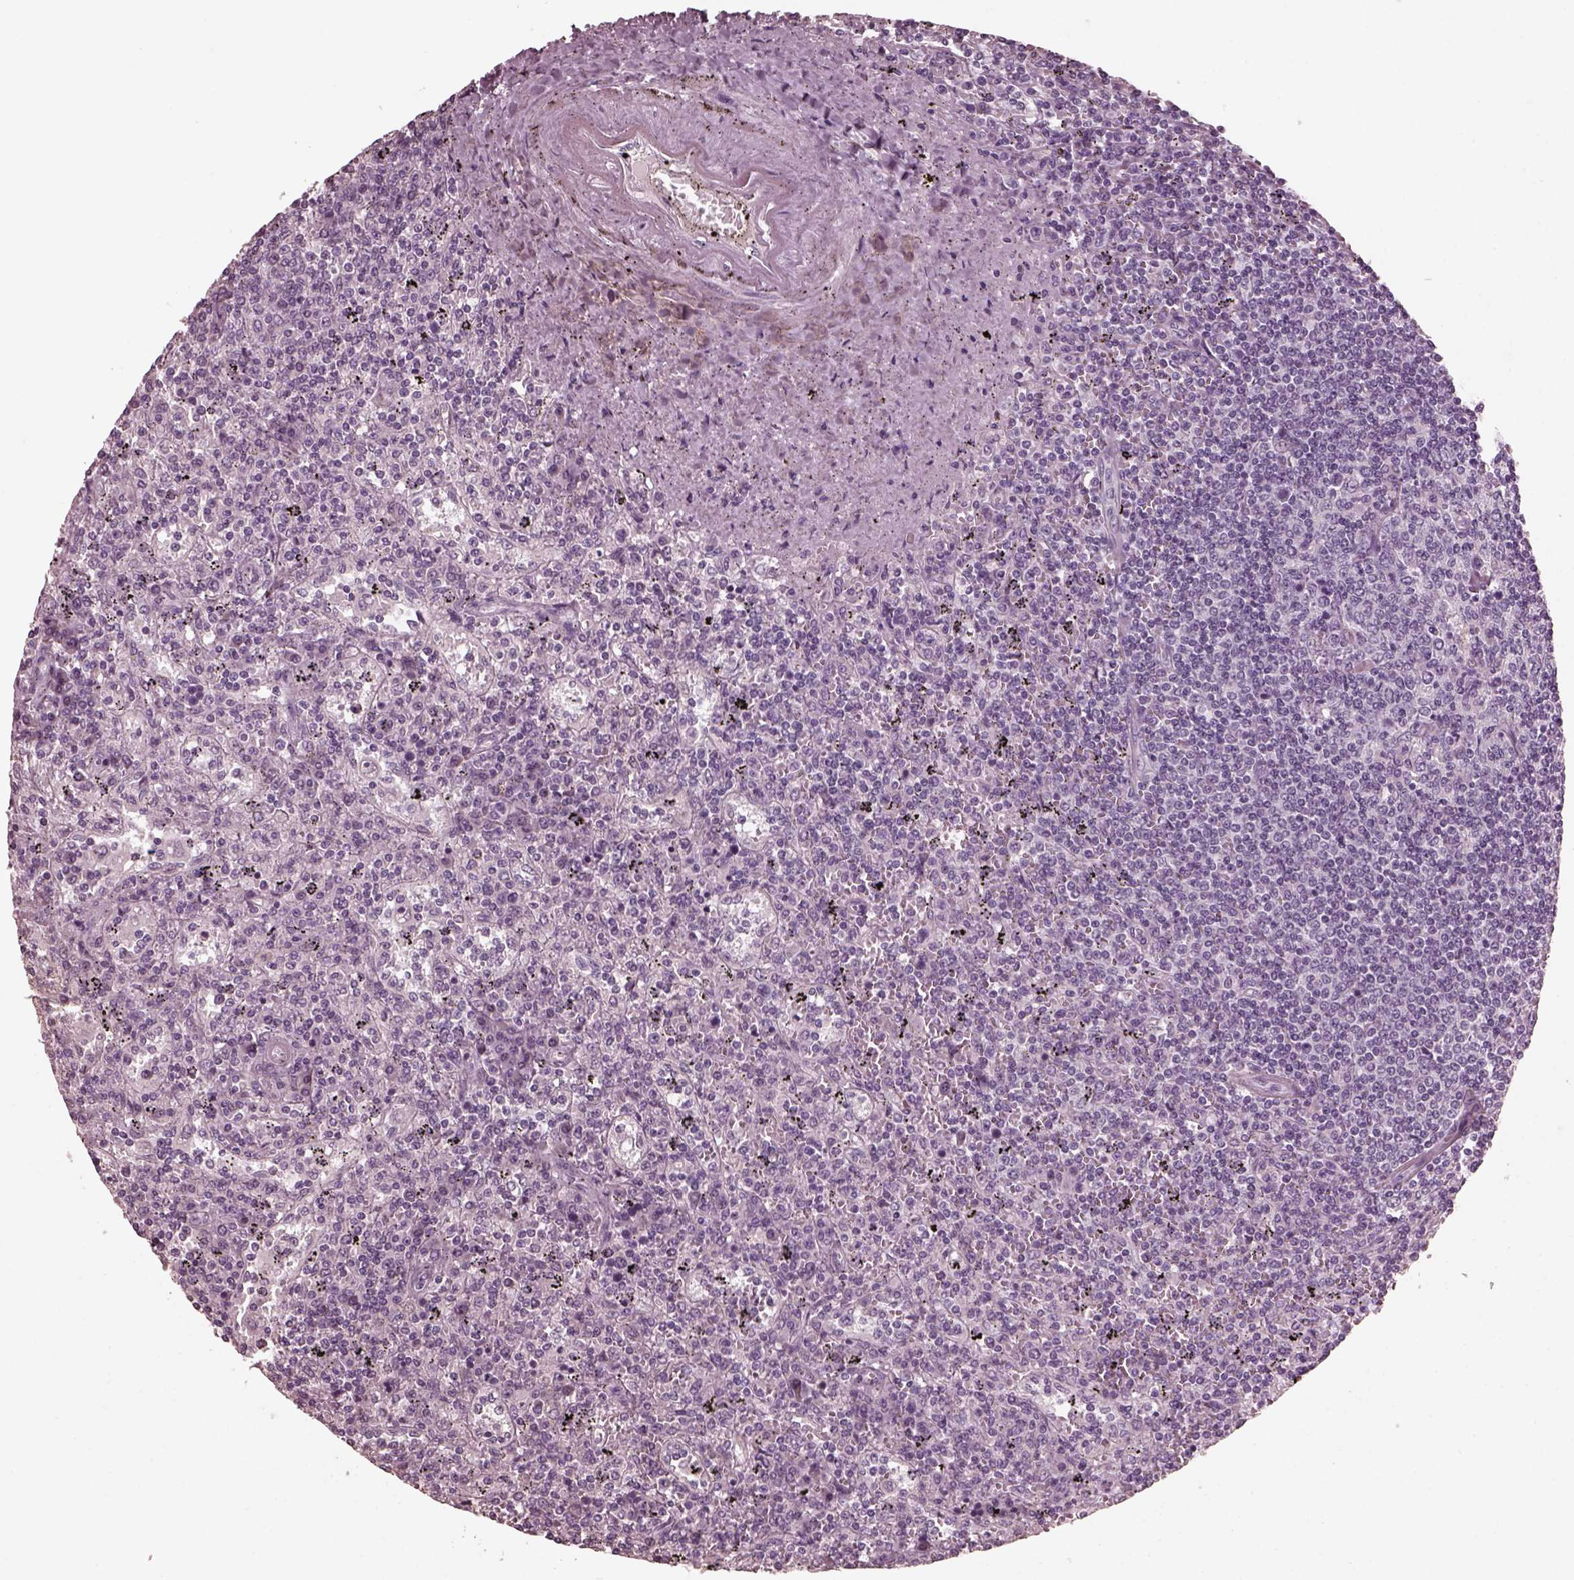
{"staining": {"intensity": "negative", "quantity": "none", "location": "none"}, "tissue": "lymphoma", "cell_type": "Tumor cells", "image_type": "cancer", "snomed": [{"axis": "morphology", "description": "Malignant lymphoma, non-Hodgkin's type, Low grade"}, {"axis": "topography", "description": "Spleen"}], "caption": "Lymphoma was stained to show a protein in brown. There is no significant expression in tumor cells.", "gene": "CGA", "patient": {"sex": "male", "age": 62}}